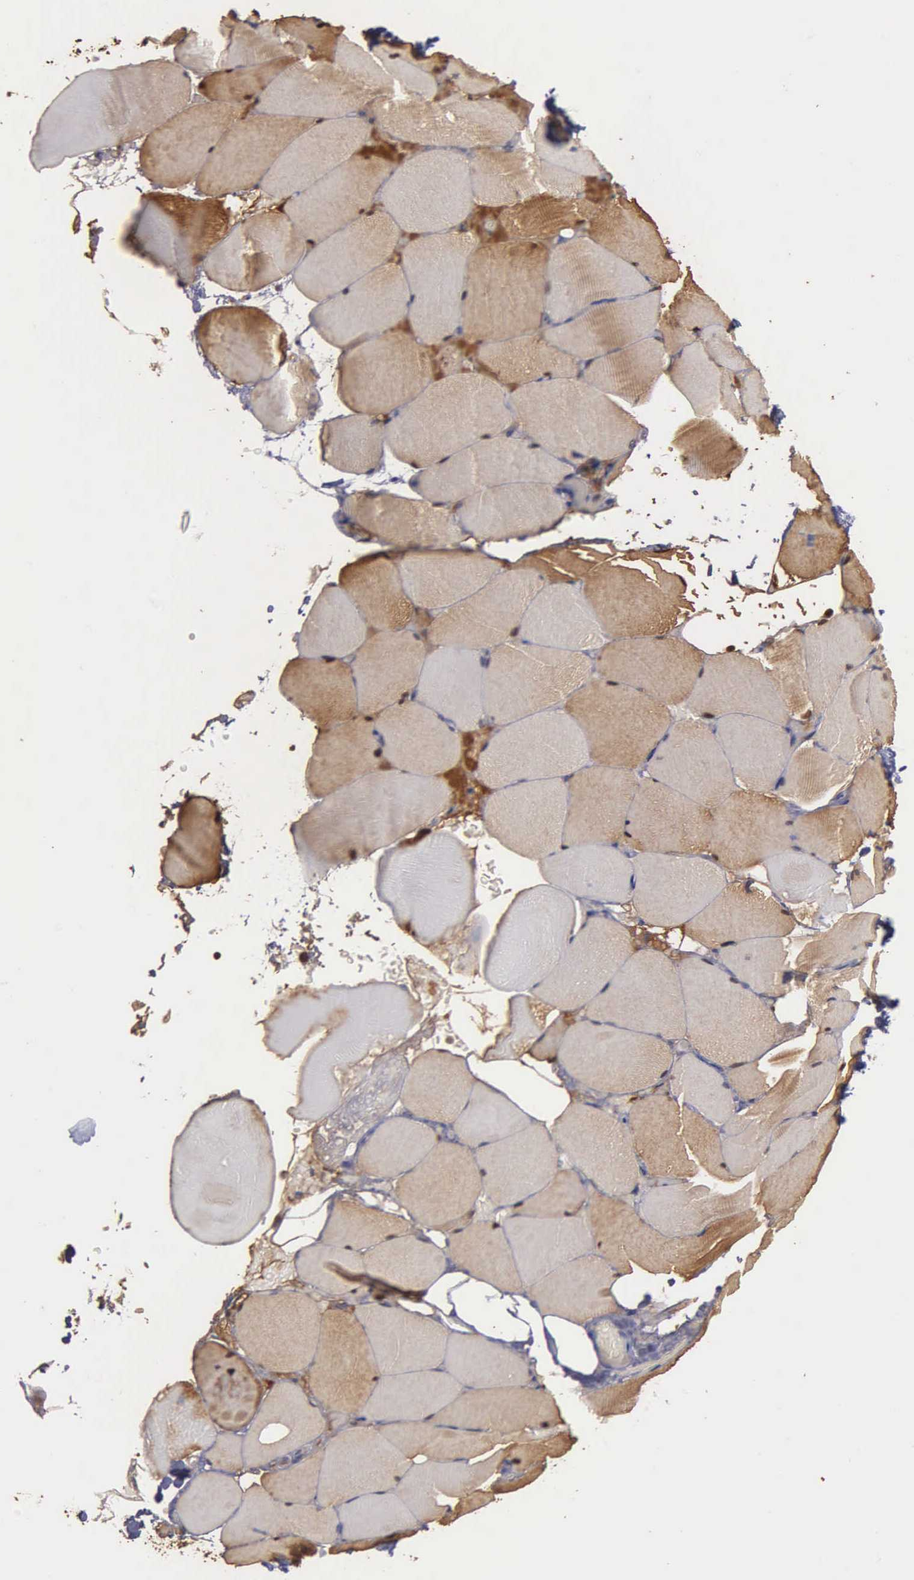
{"staining": {"intensity": "strong", "quantity": "25%-75%", "location": "cytoplasmic/membranous,nuclear"}, "tissue": "skeletal muscle", "cell_type": "Myocytes", "image_type": "normal", "snomed": [{"axis": "morphology", "description": "Normal tissue, NOS"}, {"axis": "topography", "description": "Skeletal muscle"}, {"axis": "topography", "description": "Parathyroid gland"}], "caption": "Unremarkable skeletal muscle reveals strong cytoplasmic/membranous,nuclear expression in approximately 25%-75% of myocytes, visualized by immunohistochemistry. (DAB (3,3'-diaminobenzidine) IHC, brown staining for protein, blue staining for nuclei).", "gene": "ENO3", "patient": {"sex": "female", "age": 37}}